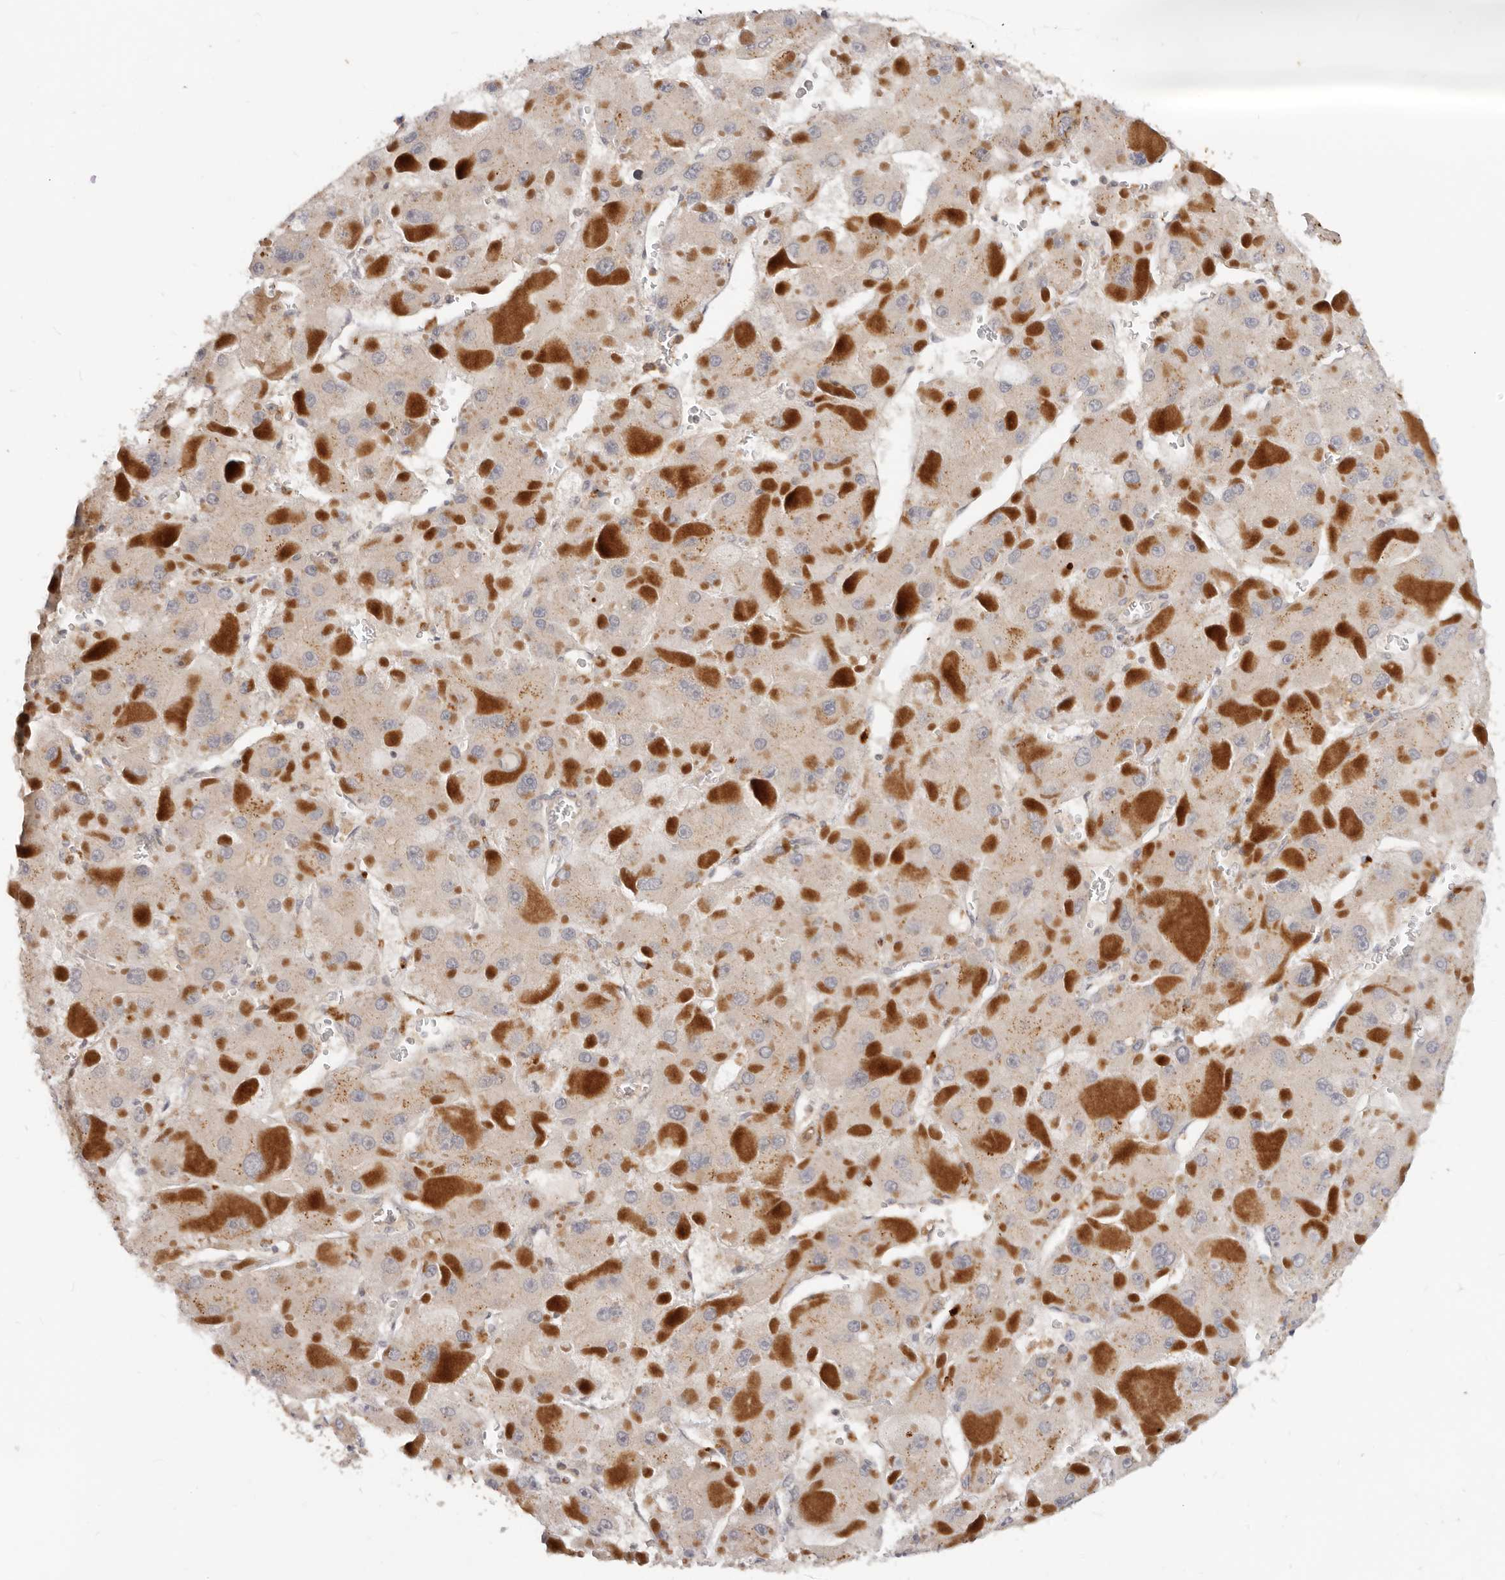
{"staining": {"intensity": "negative", "quantity": "none", "location": "none"}, "tissue": "liver cancer", "cell_type": "Tumor cells", "image_type": "cancer", "snomed": [{"axis": "morphology", "description": "Carcinoma, Hepatocellular, NOS"}, {"axis": "topography", "description": "Liver"}], "caption": "Human hepatocellular carcinoma (liver) stained for a protein using immunohistochemistry (IHC) shows no positivity in tumor cells.", "gene": "USP49", "patient": {"sex": "female", "age": 73}}